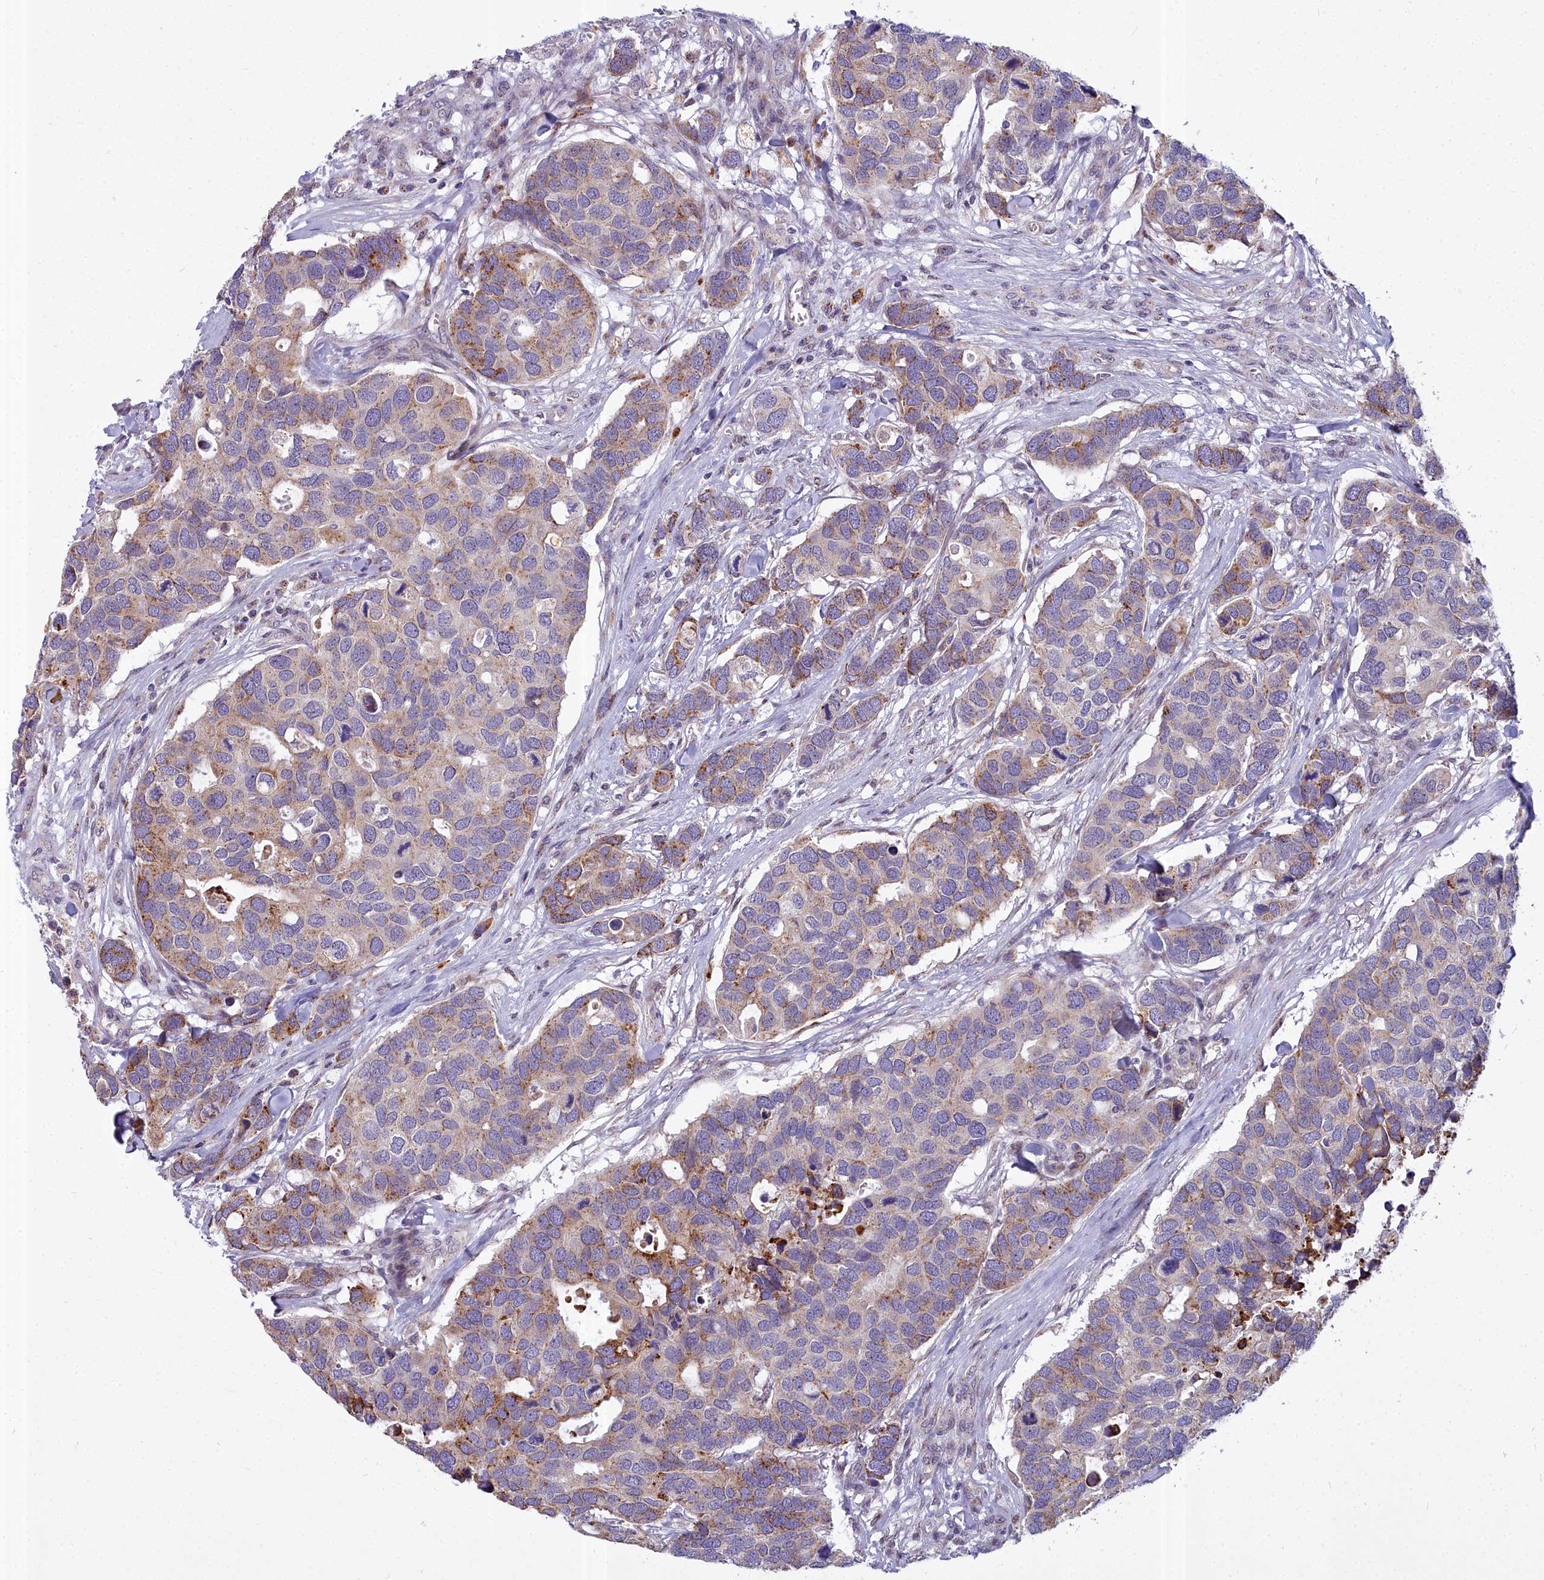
{"staining": {"intensity": "moderate", "quantity": "<25%", "location": "cytoplasmic/membranous"}, "tissue": "breast cancer", "cell_type": "Tumor cells", "image_type": "cancer", "snomed": [{"axis": "morphology", "description": "Duct carcinoma"}, {"axis": "topography", "description": "Breast"}], "caption": "This is a histology image of IHC staining of breast infiltrating ductal carcinoma, which shows moderate positivity in the cytoplasmic/membranous of tumor cells.", "gene": "WDPCP", "patient": {"sex": "female", "age": 83}}